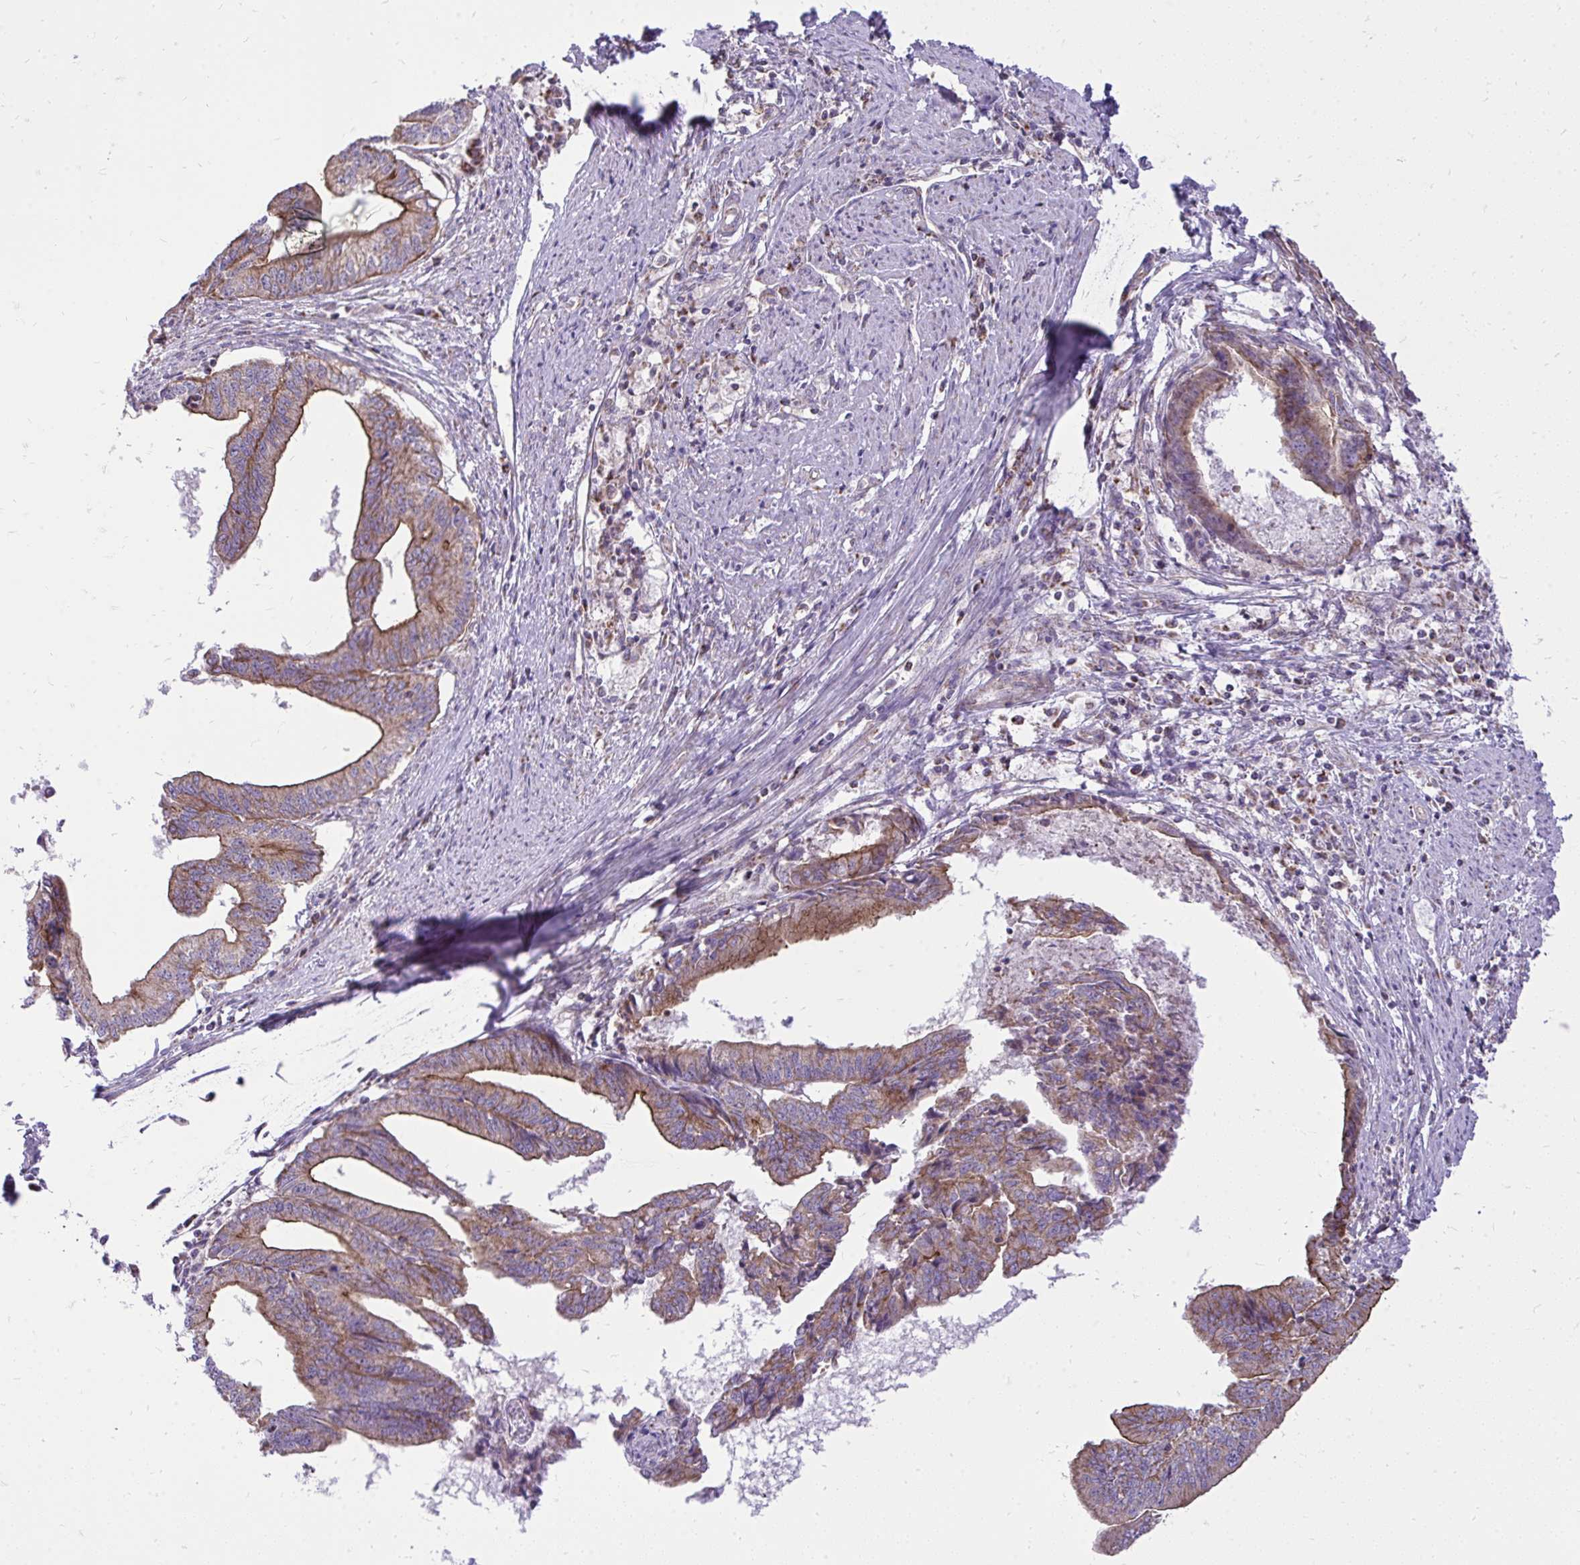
{"staining": {"intensity": "moderate", "quantity": "25%-75%", "location": "cytoplasmic/membranous"}, "tissue": "endometrial cancer", "cell_type": "Tumor cells", "image_type": "cancer", "snomed": [{"axis": "morphology", "description": "Adenocarcinoma, NOS"}, {"axis": "topography", "description": "Endometrium"}], "caption": "High-magnification brightfield microscopy of endometrial cancer (adenocarcinoma) stained with DAB (3,3'-diaminobenzidine) (brown) and counterstained with hematoxylin (blue). tumor cells exhibit moderate cytoplasmic/membranous expression is identified in approximately25%-75% of cells.", "gene": "SPTBN2", "patient": {"sex": "female", "age": 65}}